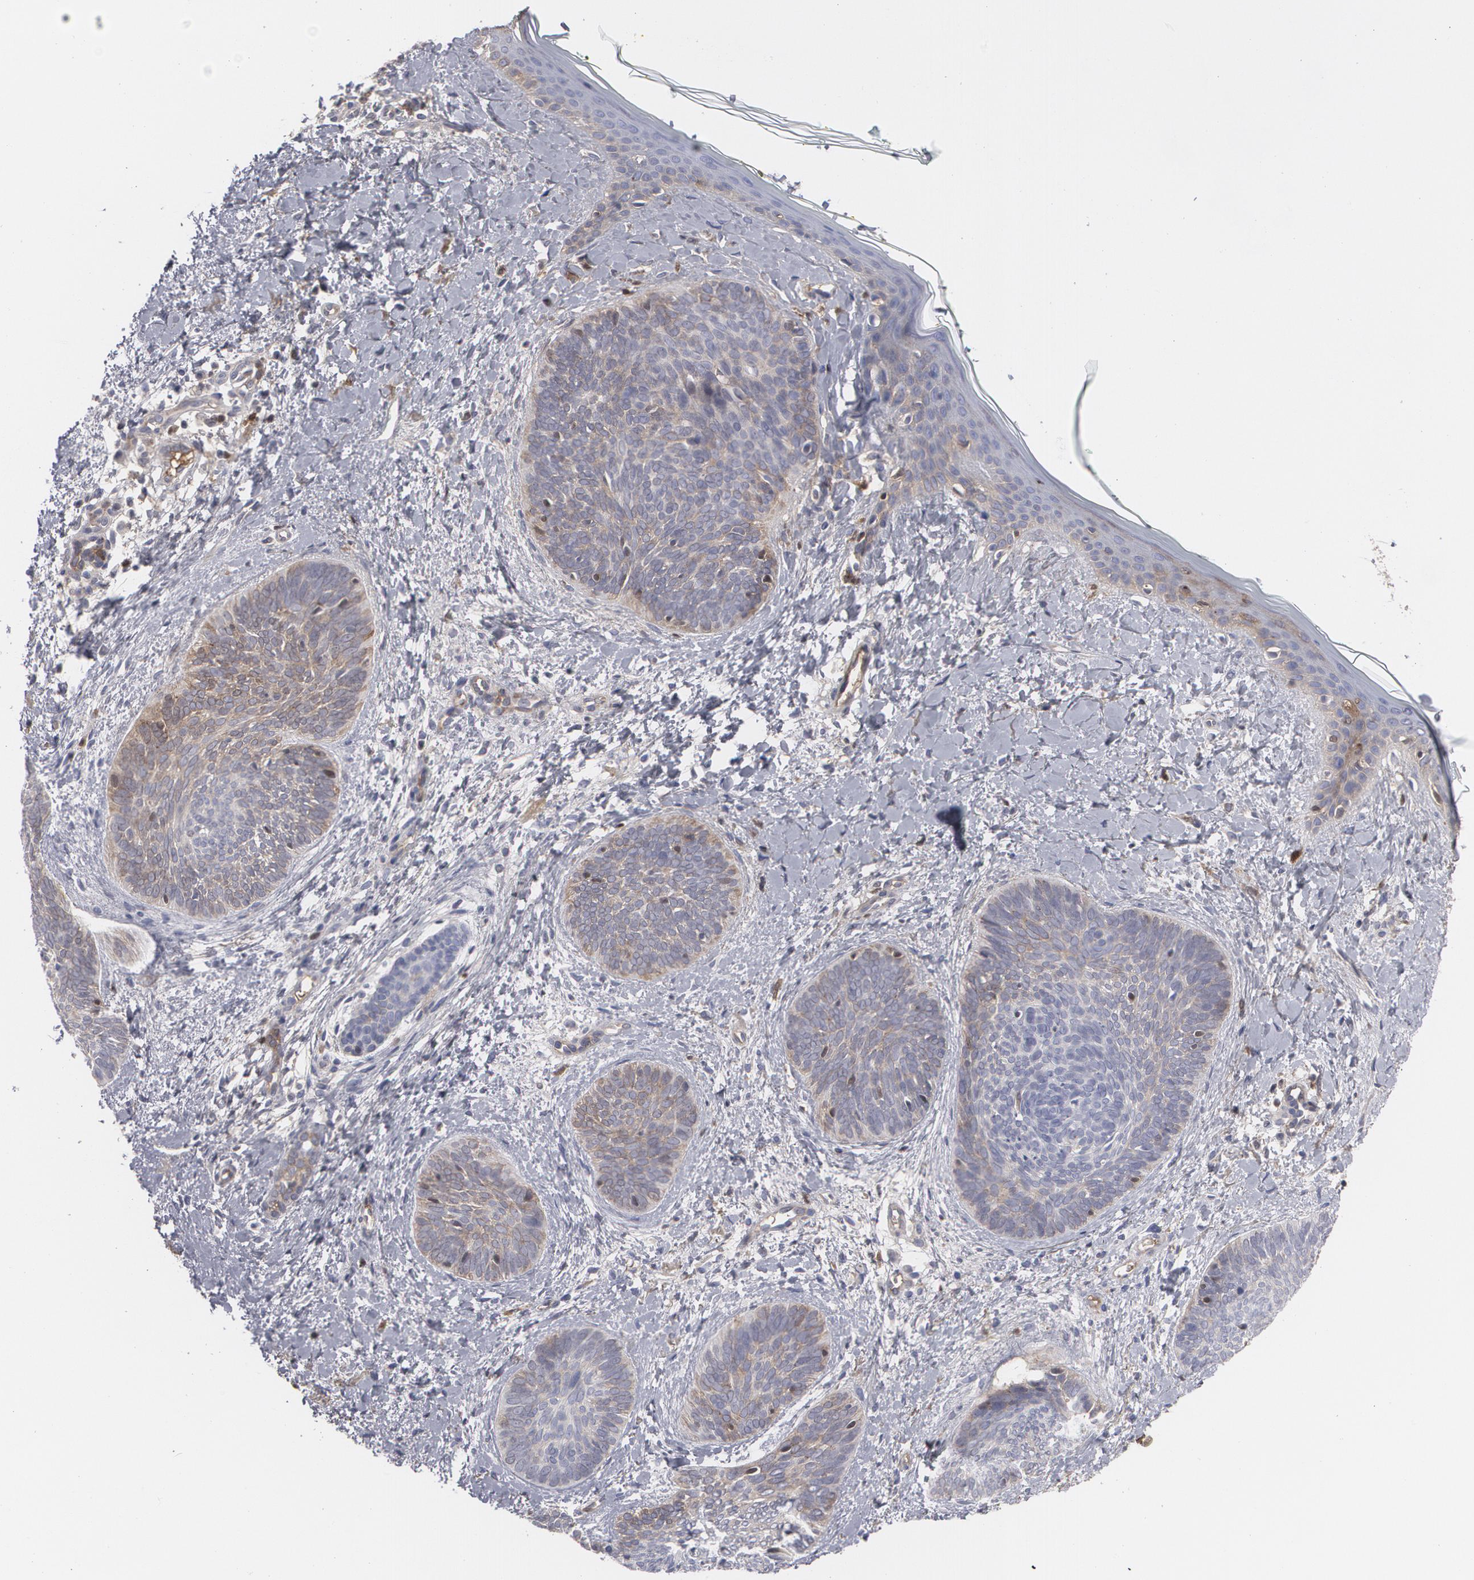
{"staining": {"intensity": "moderate", "quantity": "<25%", "location": "nuclear"}, "tissue": "skin cancer", "cell_type": "Tumor cells", "image_type": "cancer", "snomed": [{"axis": "morphology", "description": "Basal cell carcinoma"}, {"axis": "topography", "description": "Skin"}], "caption": "High-magnification brightfield microscopy of skin cancer stained with DAB (brown) and counterstained with hematoxylin (blue). tumor cells exhibit moderate nuclear staining is seen in approximately<25% of cells. (Stains: DAB in brown, nuclei in blue, Microscopy: brightfield microscopy at high magnification).", "gene": "LRG1", "patient": {"sex": "female", "age": 81}}